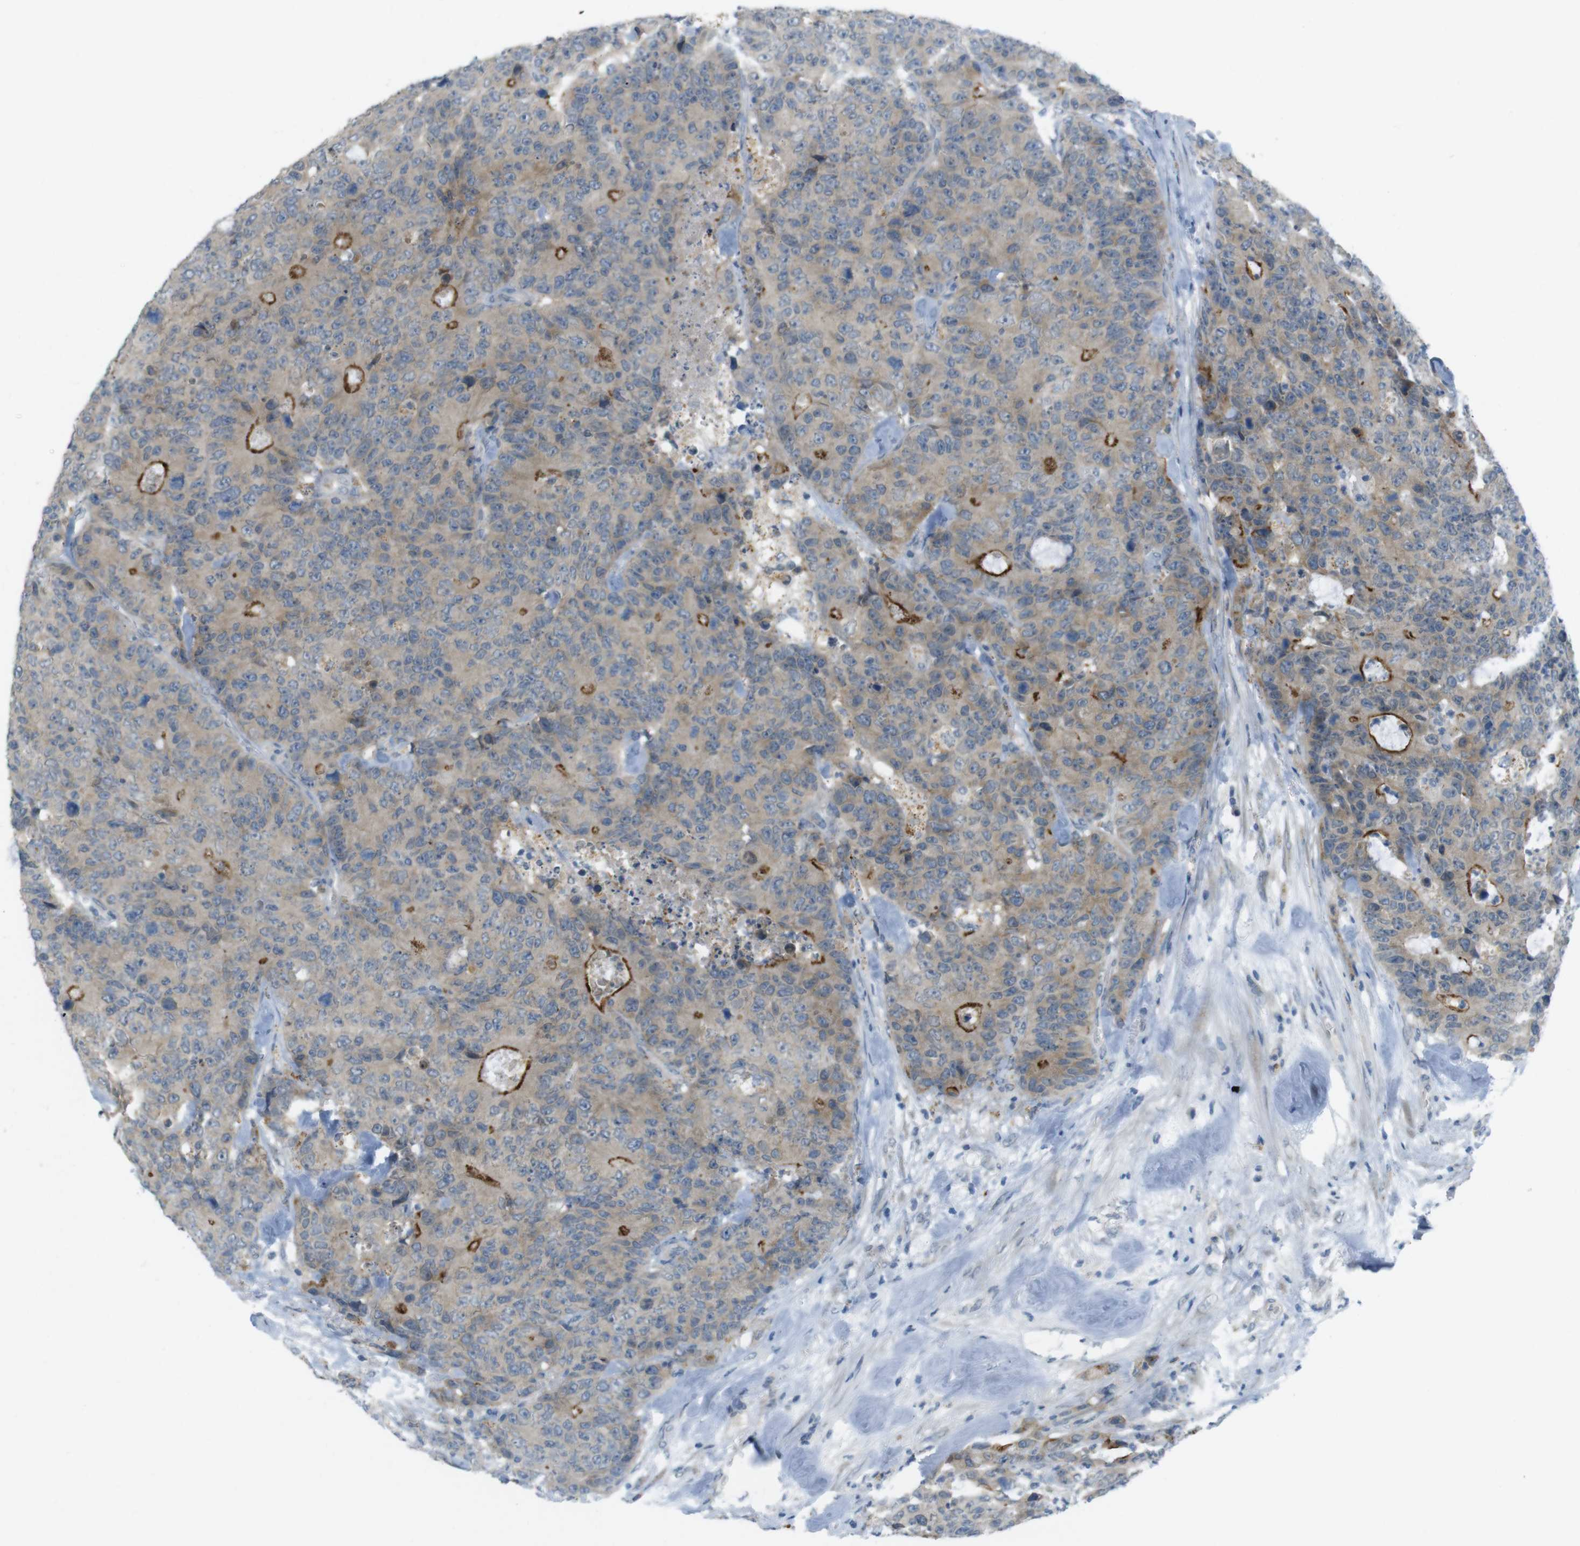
{"staining": {"intensity": "moderate", "quantity": ">75%", "location": "cytoplasmic/membranous"}, "tissue": "colorectal cancer", "cell_type": "Tumor cells", "image_type": "cancer", "snomed": [{"axis": "morphology", "description": "Adenocarcinoma, NOS"}, {"axis": "topography", "description": "Colon"}], "caption": "This is a micrograph of IHC staining of colorectal adenocarcinoma, which shows moderate expression in the cytoplasmic/membranous of tumor cells.", "gene": "UGT8", "patient": {"sex": "female", "age": 86}}